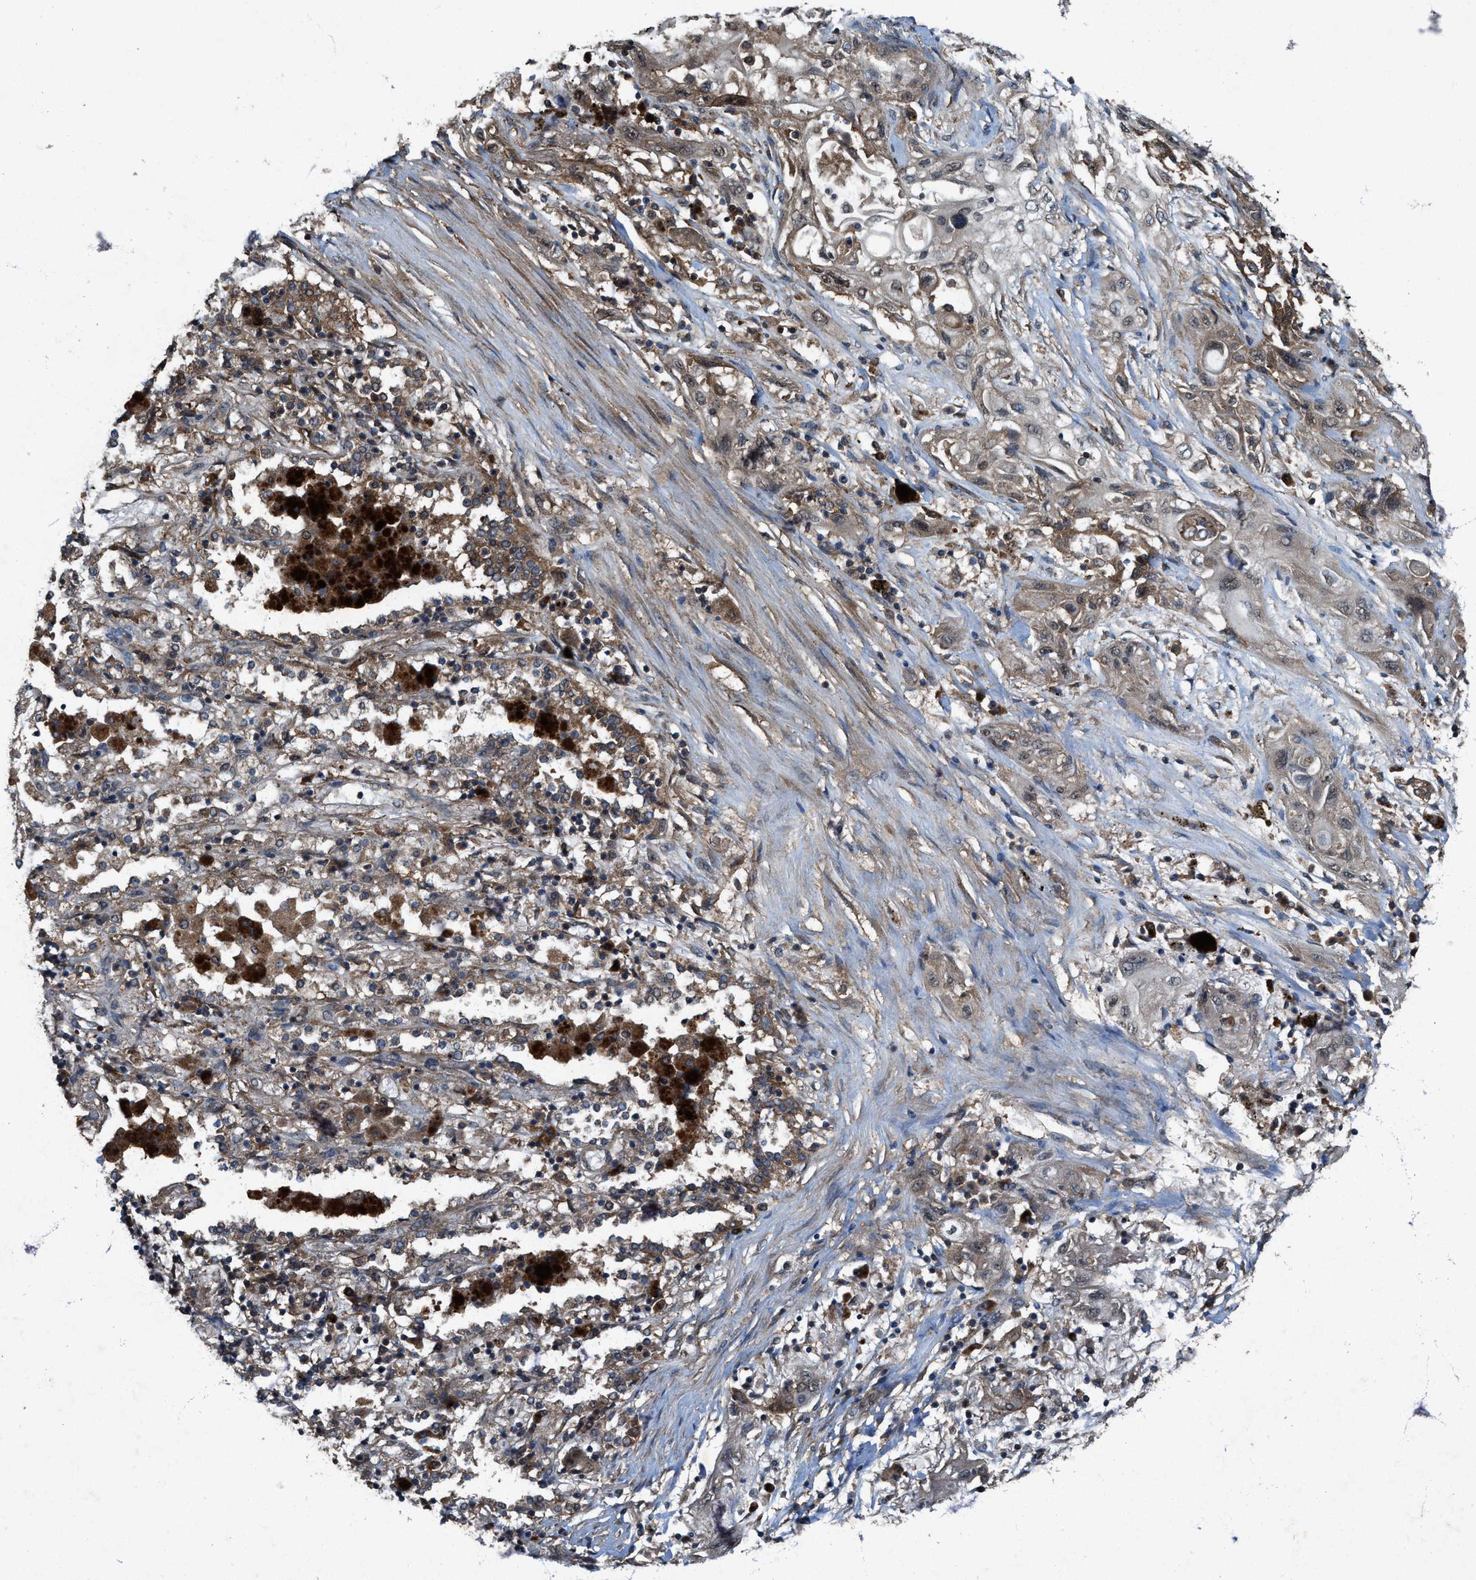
{"staining": {"intensity": "weak", "quantity": "<25%", "location": "cytoplasmic/membranous"}, "tissue": "lung cancer", "cell_type": "Tumor cells", "image_type": "cancer", "snomed": [{"axis": "morphology", "description": "Squamous cell carcinoma, NOS"}, {"axis": "topography", "description": "Lung"}], "caption": "Lung cancer (squamous cell carcinoma) was stained to show a protein in brown. There is no significant staining in tumor cells.", "gene": "PDP2", "patient": {"sex": "female", "age": 47}}